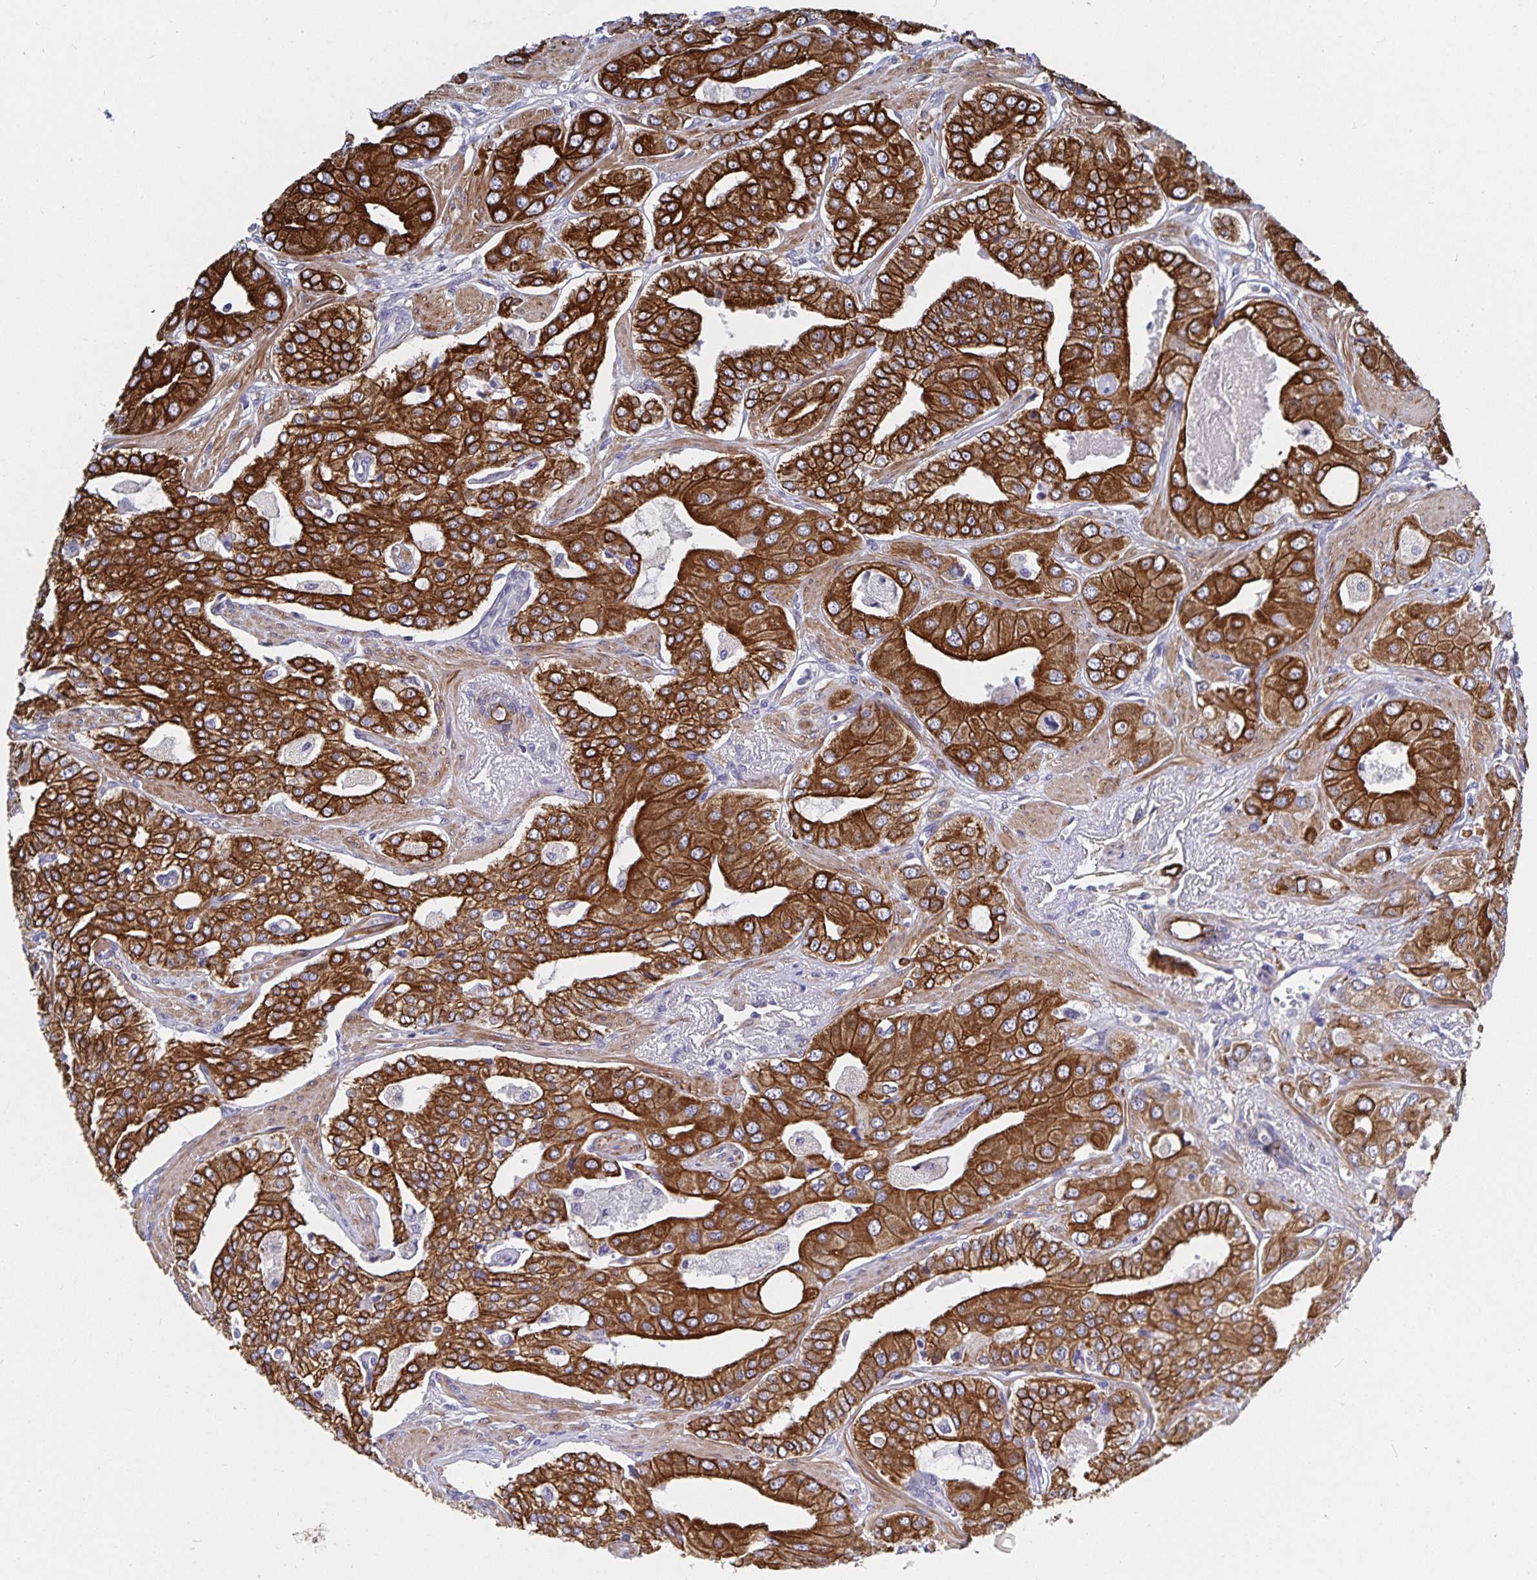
{"staining": {"intensity": "strong", "quantity": ">75%", "location": "cytoplasmic/membranous"}, "tissue": "prostate cancer", "cell_type": "Tumor cells", "image_type": "cancer", "snomed": [{"axis": "morphology", "description": "Adenocarcinoma, Low grade"}, {"axis": "topography", "description": "Prostate"}], "caption": "Protein expression analysis of prostate adenocarcinoma (low-grade) displays strong cytoplasmic/membranous staining in approximately >75% of tumor cells.", "gene": "ZIK1", "patient": {"sex": "male", "age": 60}}